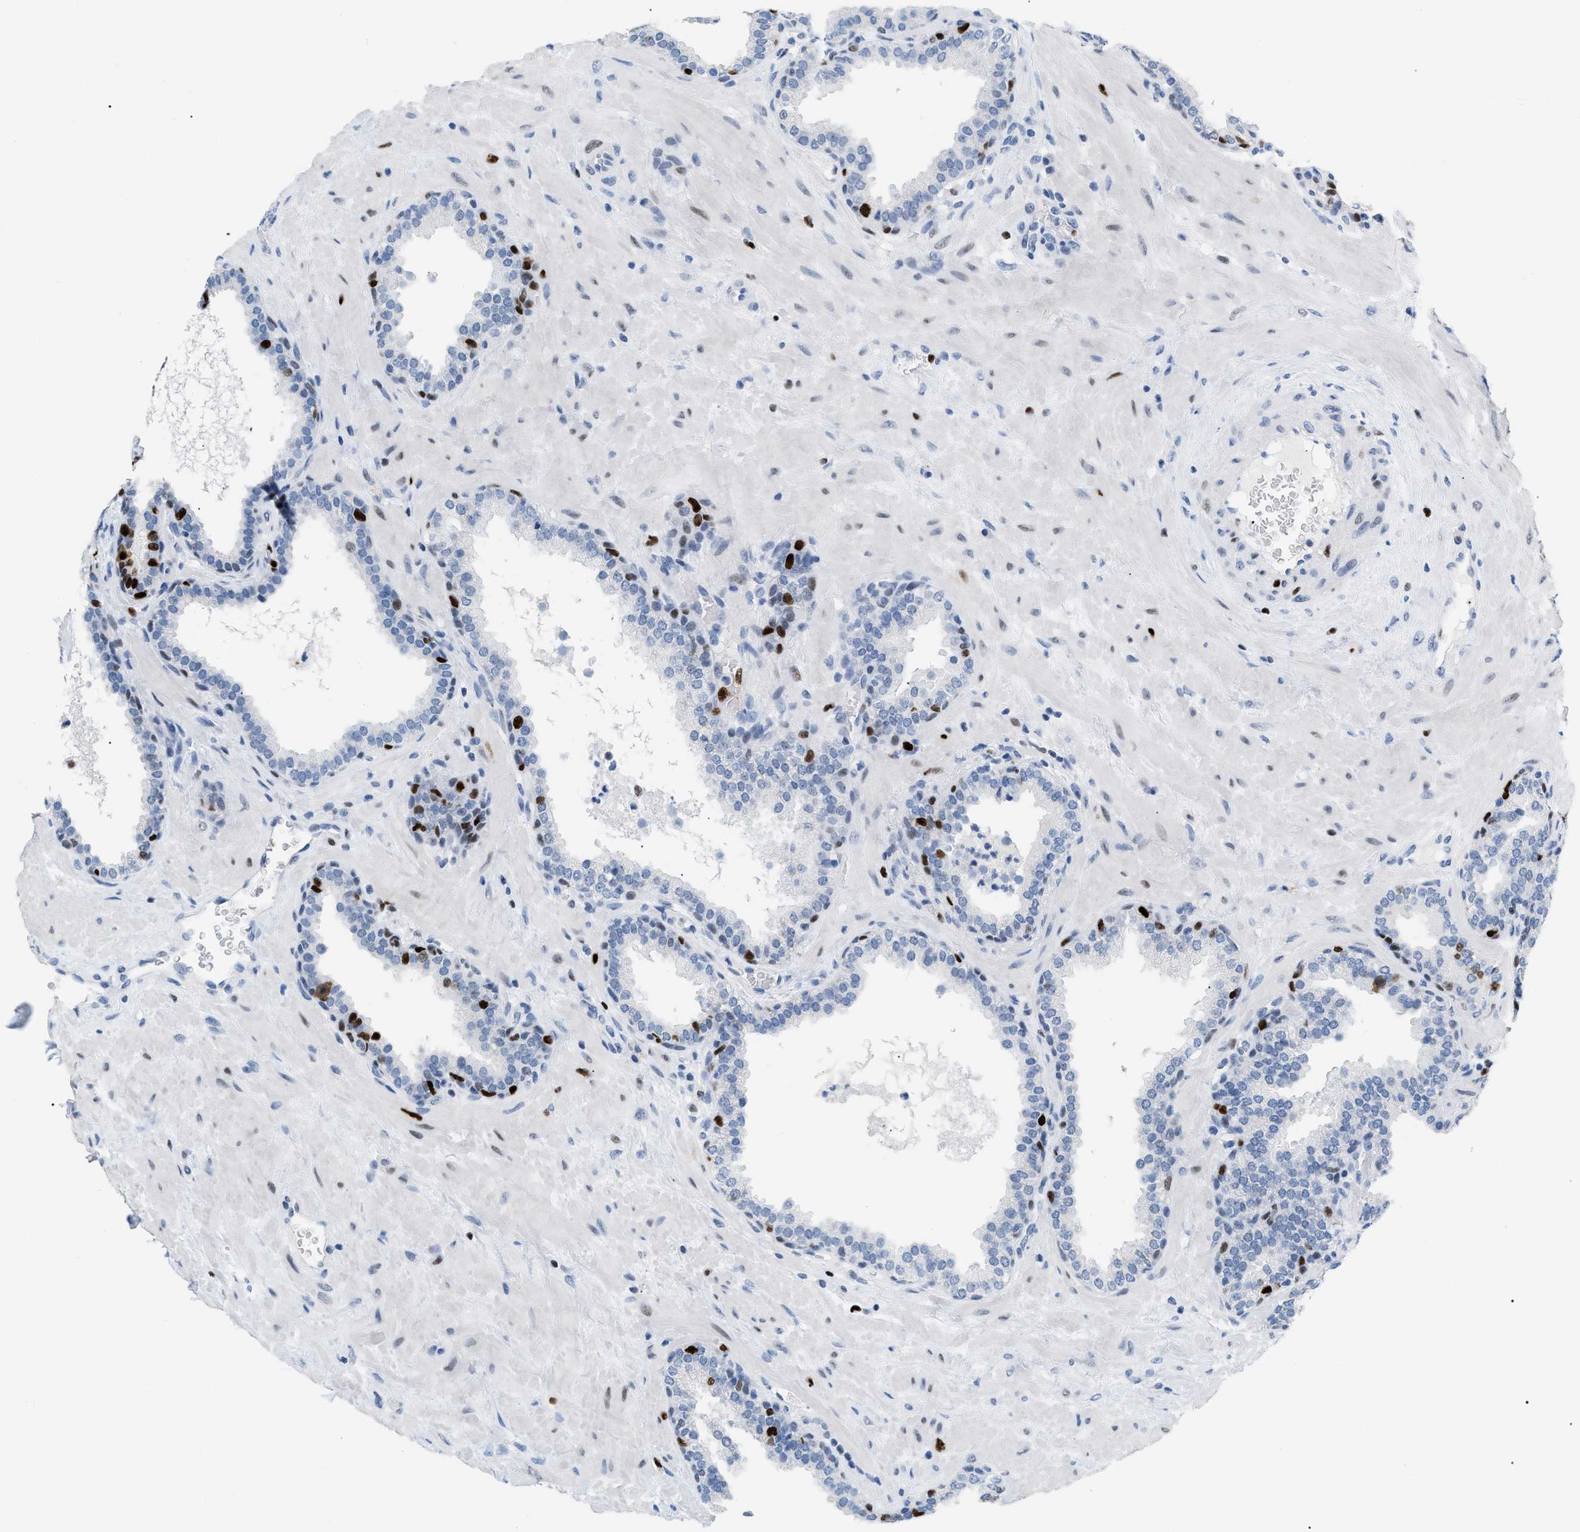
{"staining": {"intensity": "strong", "quantity": "<25%", "location": "nuclear"}, "tissue": "prostate", "cell_type": "Glandular cells", "image_type": "normal", "snomed": [{"axis": "morphology", "description": "Normal tissue, NOS"}, {"axis": "topography", "description": "Prostate"}], "caption": "This histopathology image displays IHC staining of normal prostate, with medium strong nuclear staining in about <25% of glandular cells.", "gene": "MCM7", "patient": {"sex": "male", "age": 51}}